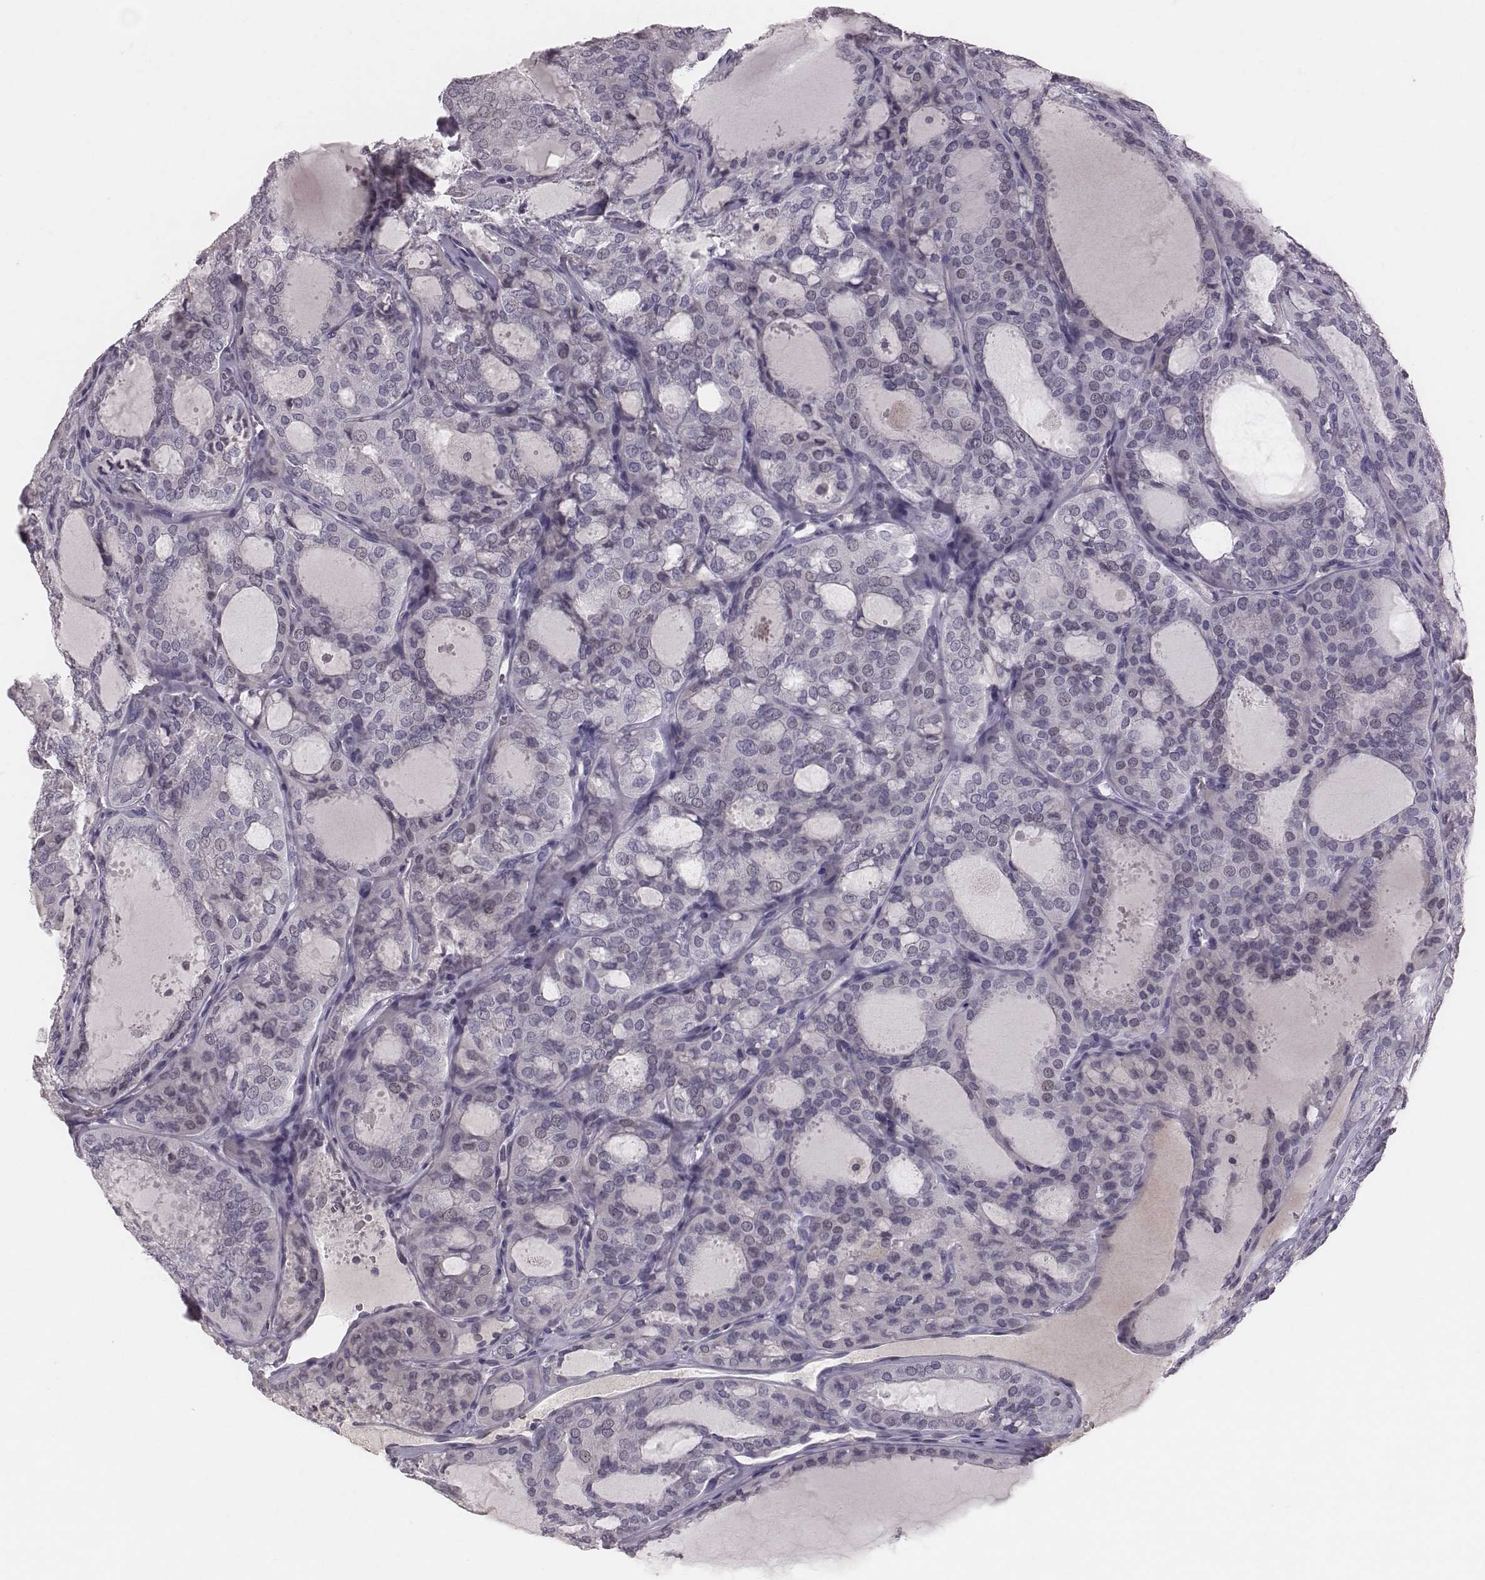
{"staining": {"intensity": "negative", "quantity": "none", "location": "none"}, "tissue": "thyroid cancer", "cell_type": "Tumor cells", "image_type": "cancer", "snomed": [{"axis": "morphology", "description": "Follicular adenoma carcinoma, NOS"}, {"axis": "topography", "description": "Thyroid gland"}], "caption": "Immunohistochemistry (IHC) histopathology image of human thyroid follicular adenoma carcinoma stained for a protein (brown), which shows no staining in tumor cells.", "gene": "CFTR", "patient": {"sex": "male", "age": 75}}